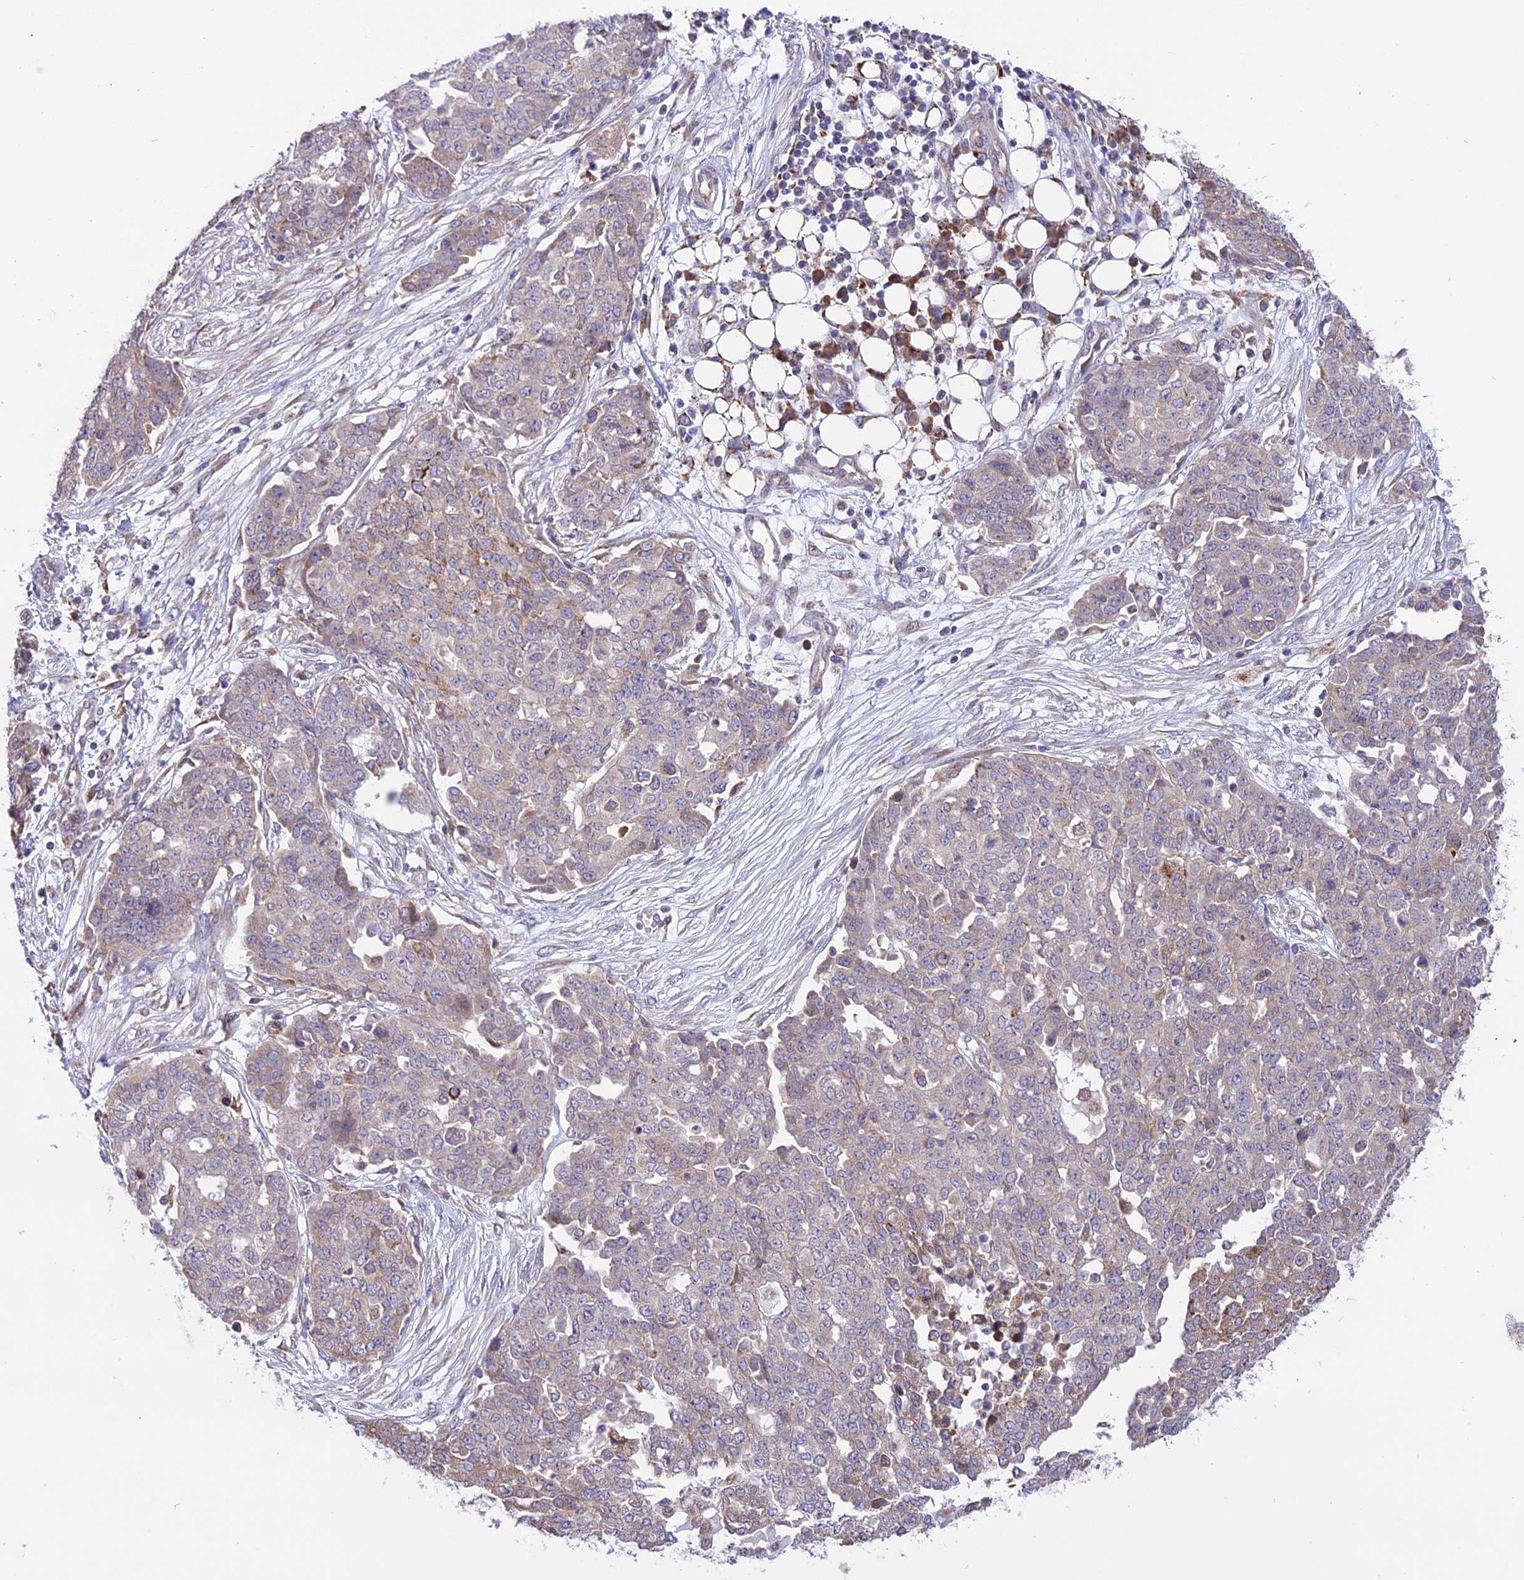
{"staining": {"intensity": "negative", "quantity": "none", "location": "none"}, "tissue": "ovarian cancer", "cell_type": "Tumor cells", "image_type": "cancer", "snomed": [{"axis": "morphology", "description": "Cystadenocarcinoma, serous, NOS"}, {"axis": "topography", "description": "Soft tissue"}, {"axis": "topography", "description": "Ovary"}], "caption": "Human serous cystadenocarcinoma (ovarian) stained for a protein using immunohistochemistry (IHC) demonstrates no positivity in tumor cells.", "gene": "ARMCX6", "patient": {"sex": "female", "age": 57}}